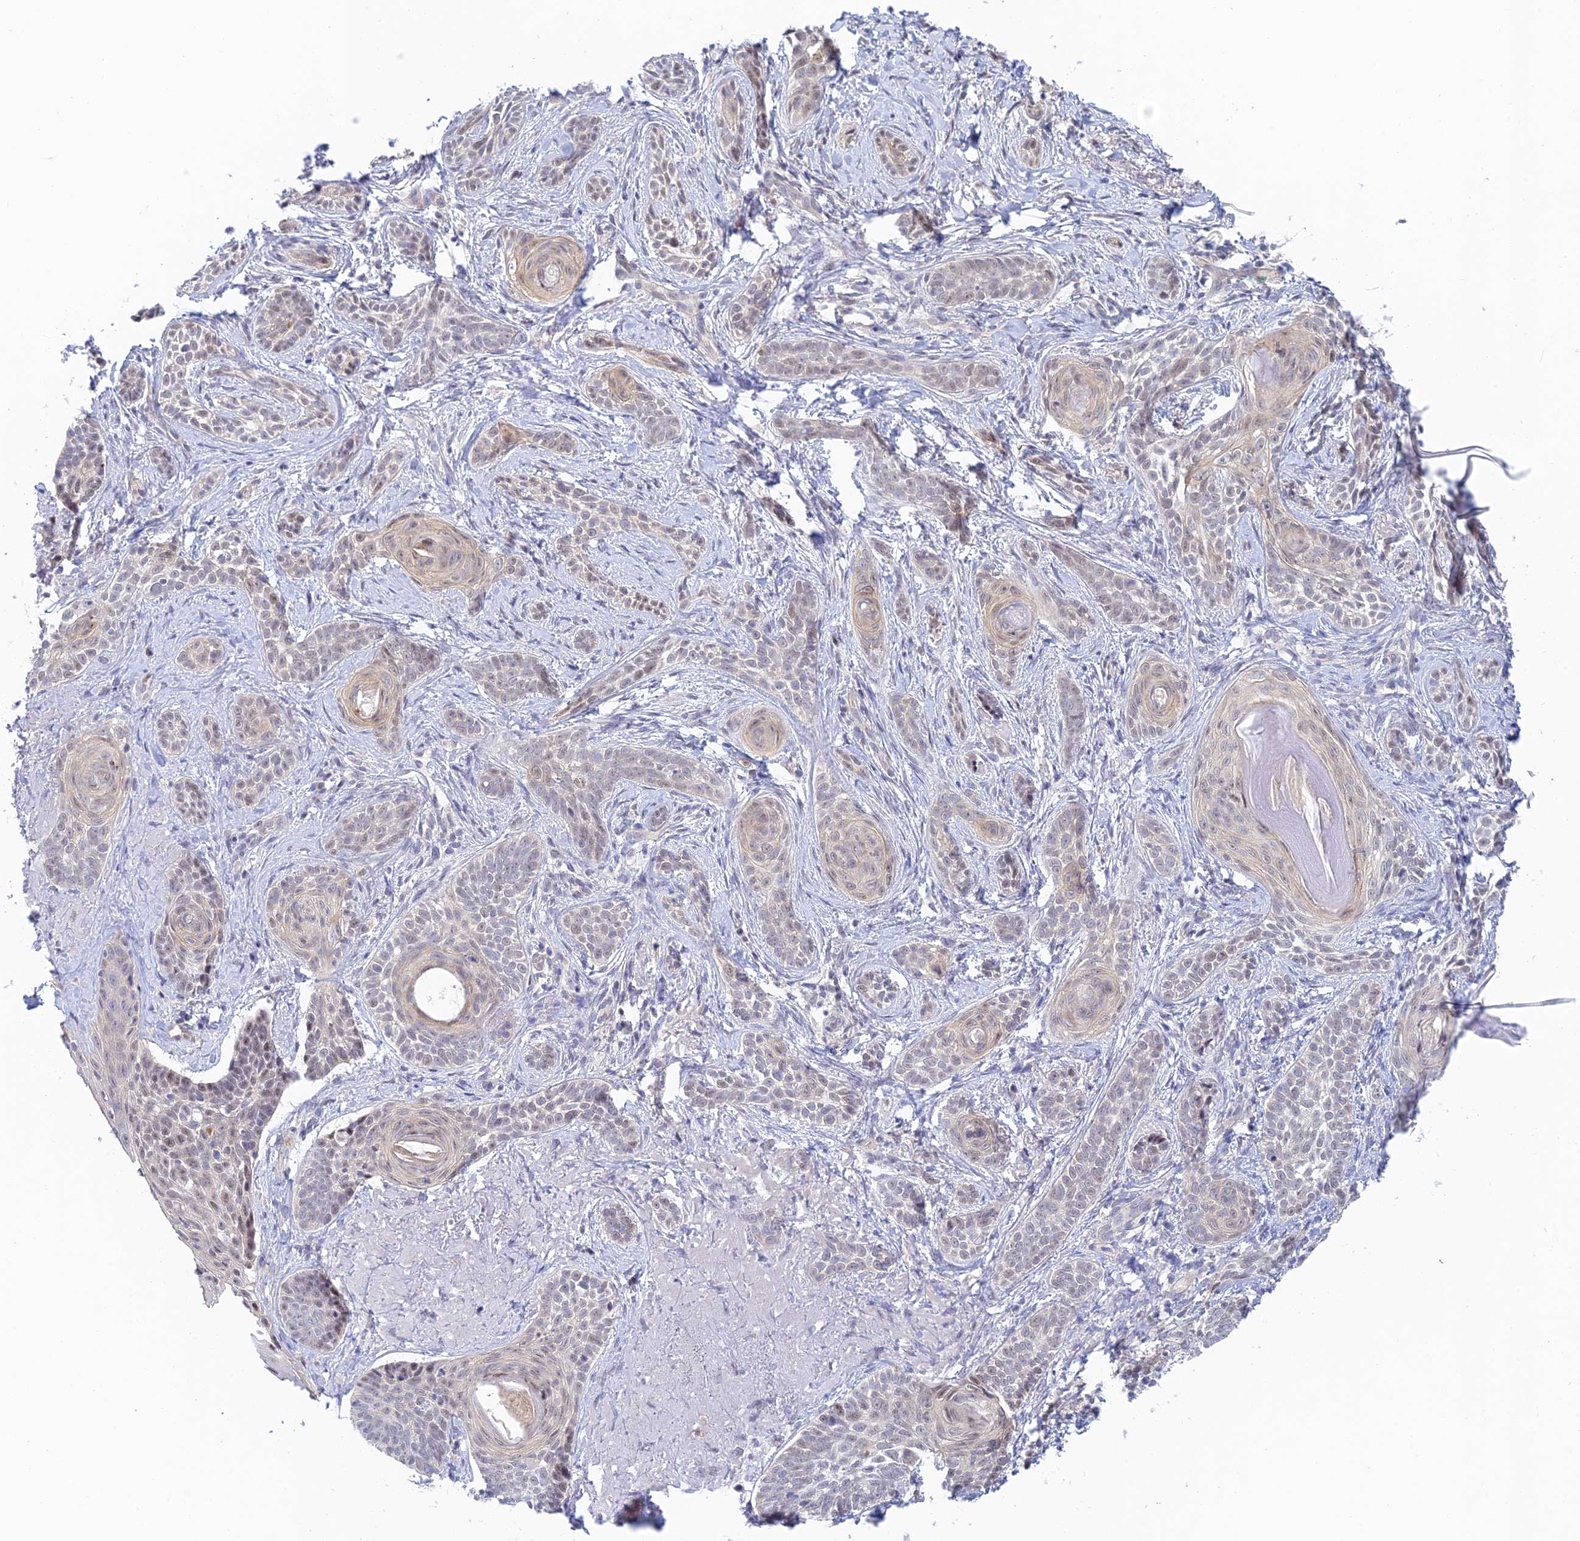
{"staining": {"intensity": "weak", "quantity": ">75%", "location": "nuclear"}, "tissue": "skin cancer", "cell_type": "Tumor cells", "image_type": "cancer", "snomed": [{"axis": "morphology", "description": "Basal cell carcinoma"}, {"axis": "topography", "description": "Skin"}], "caption": "Human skin cancer stained with a brown dye exhibits weak nuclear positive positivity in approximately >75% of tumor cells.", "gene": "CFAP92", "patient": {"sex": "male", "age": 71}}